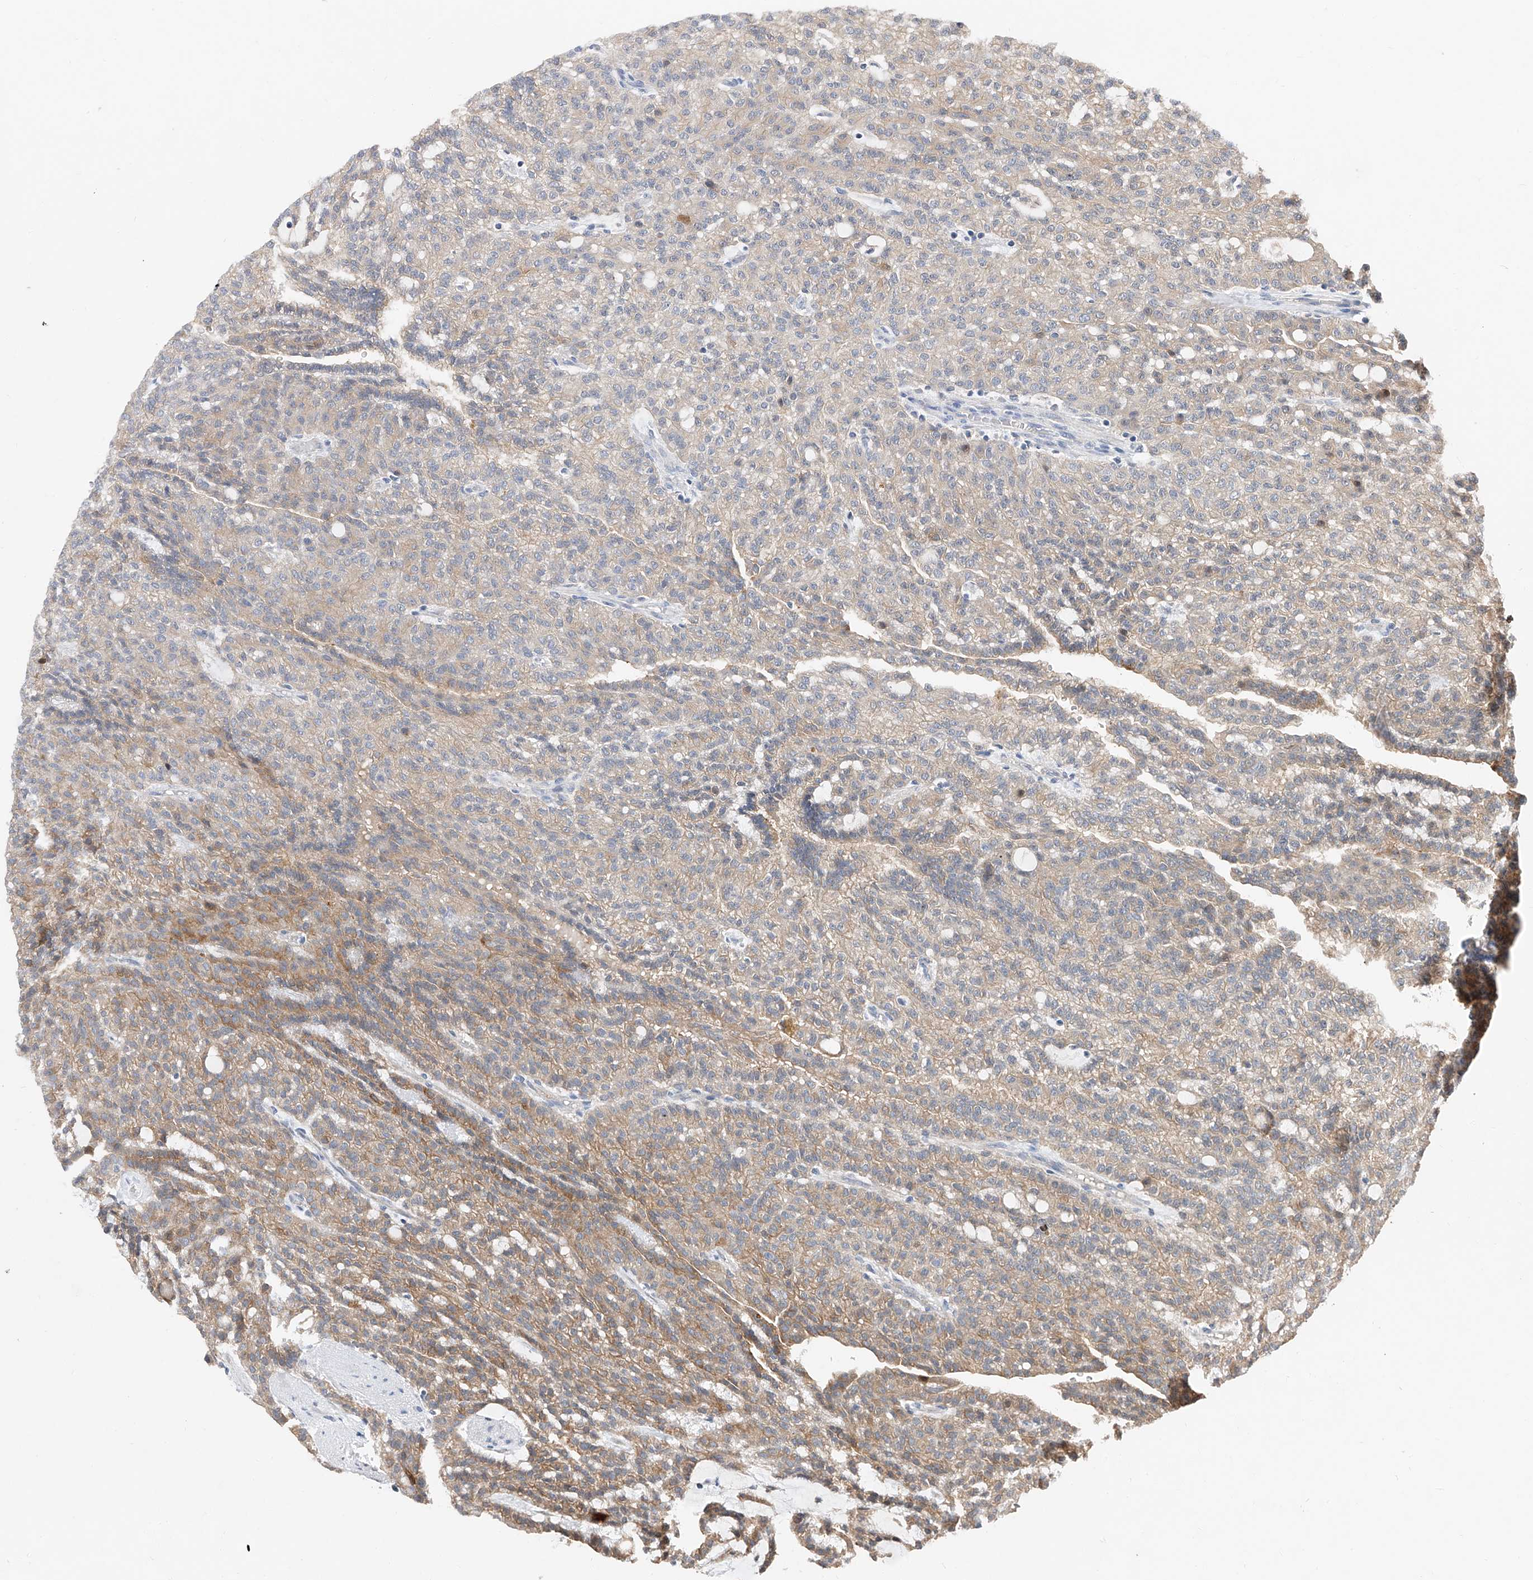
{"staining": {"intensity": "moderate", "quantity": "25%-75%", "location": "cytoplasmic/membranous"}, "tissue": "renal cancer", "cell_type": "Tumor cells", "image_type": "cancer", "snomed": [{"axis": "morphology", "description": "Adenocarcinoma, NOS"}, {"axis": "topography", "description": "Kidney"}], "caption": "There is medium levels of moderate cytoplasmic/membranous staining in tumor cells of renal adenocarcinoma, as demonstrated by immunohistochemical staining (brown color).", "gene": "FUCA2", "patient": {"sex": "male", "age": 63}}